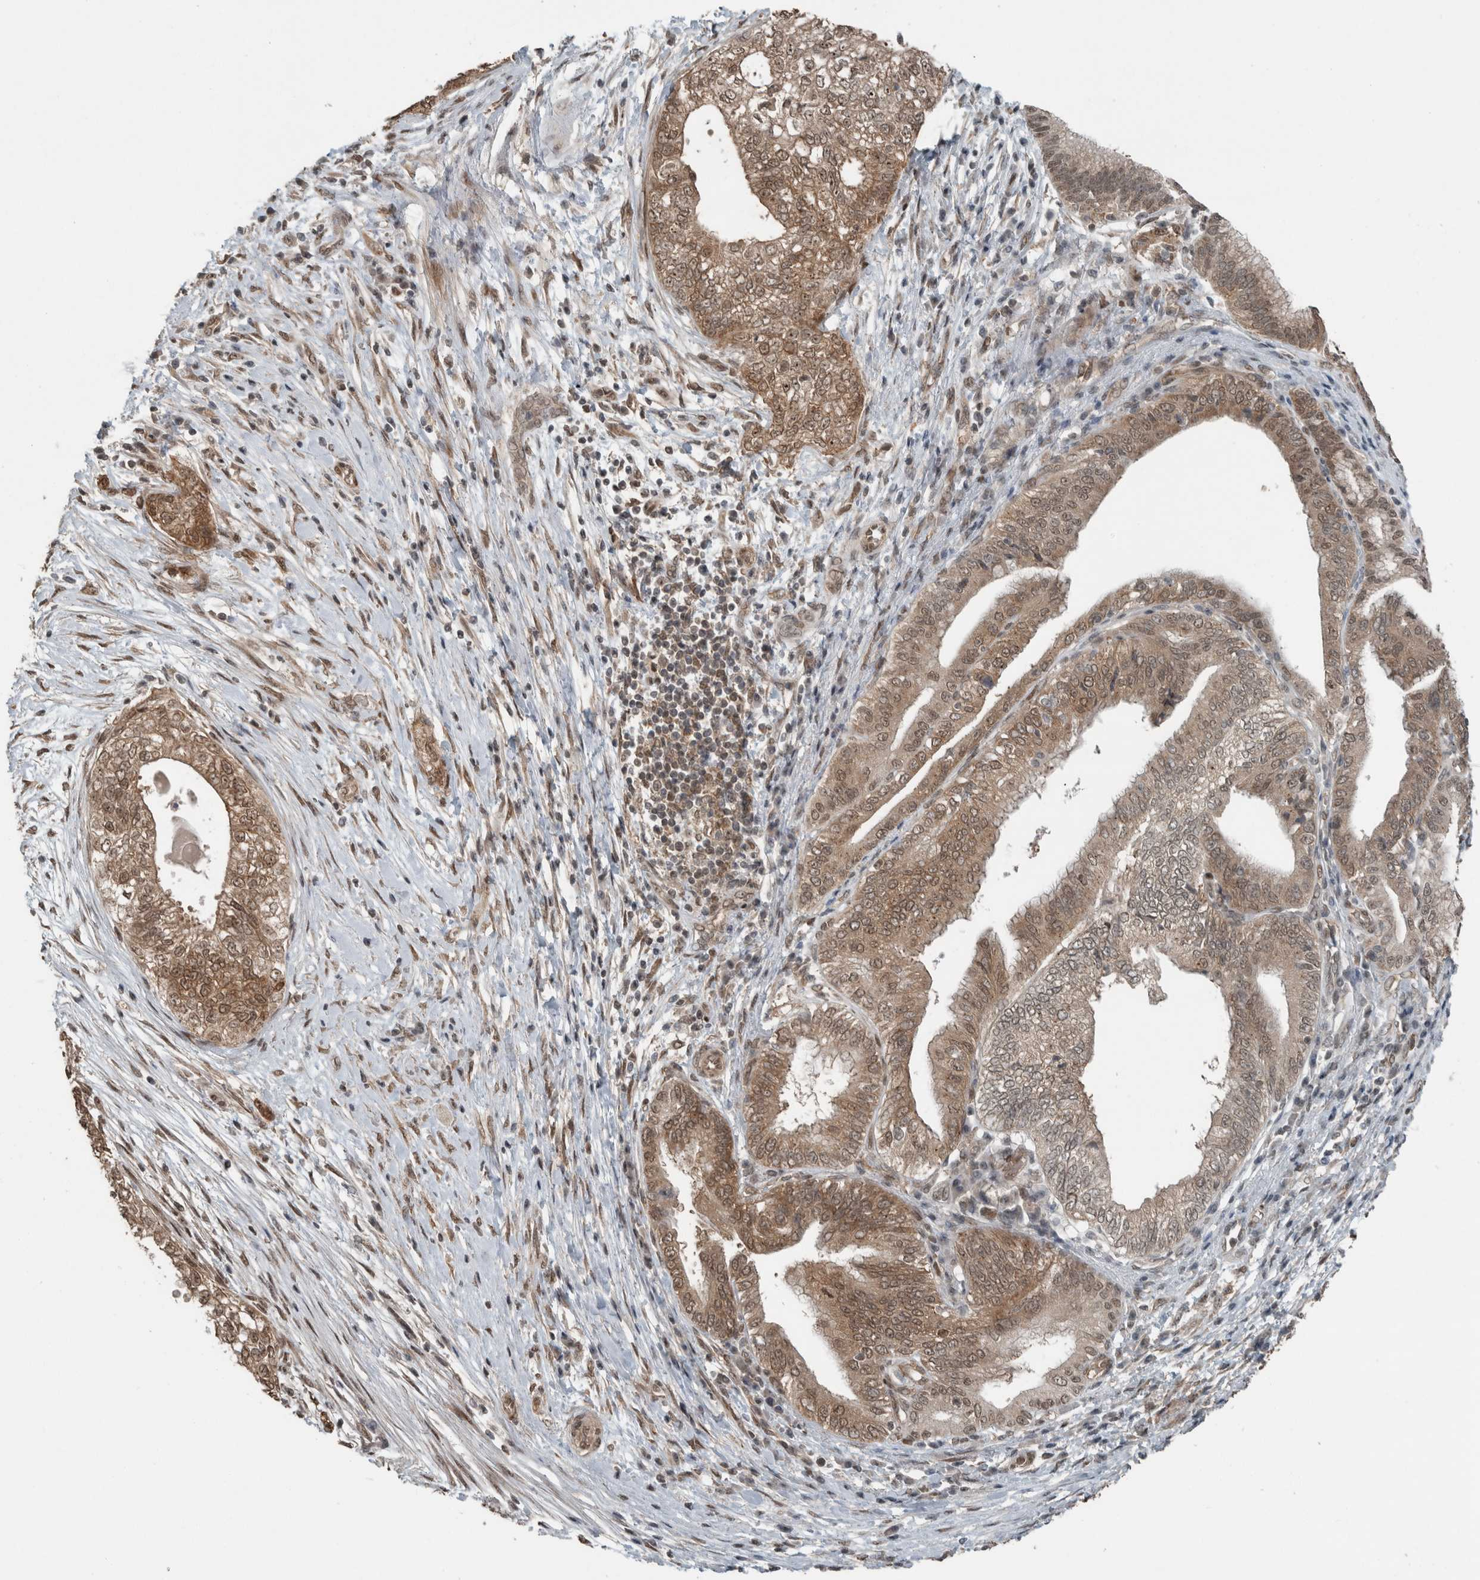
{"staining": {"intensity": "moderate", "quantity": ">75%", "location": "cytoplasmic/membranous,nuclear"}, "tissue": "pancreatic cancer", "cell_type": "Tumor cells", "image_type": "cancer", "snomed": [{"axis": "morphology", "description": "Adenocarcinoma, NOS"}, {"axis": "topography", "description": "Pancreas"}], "caption": "An immunohistochemistry (IHC) image of neoplastic tissue is shown. Protein staining in brown highlights moderate cytoplasmic/membranous and nuclear positivity in pancreatic cancer (adenocarcinoma) within tumor cells.", "gene": "MYO1E", "patient": {"sex": "male", "age": 72}}